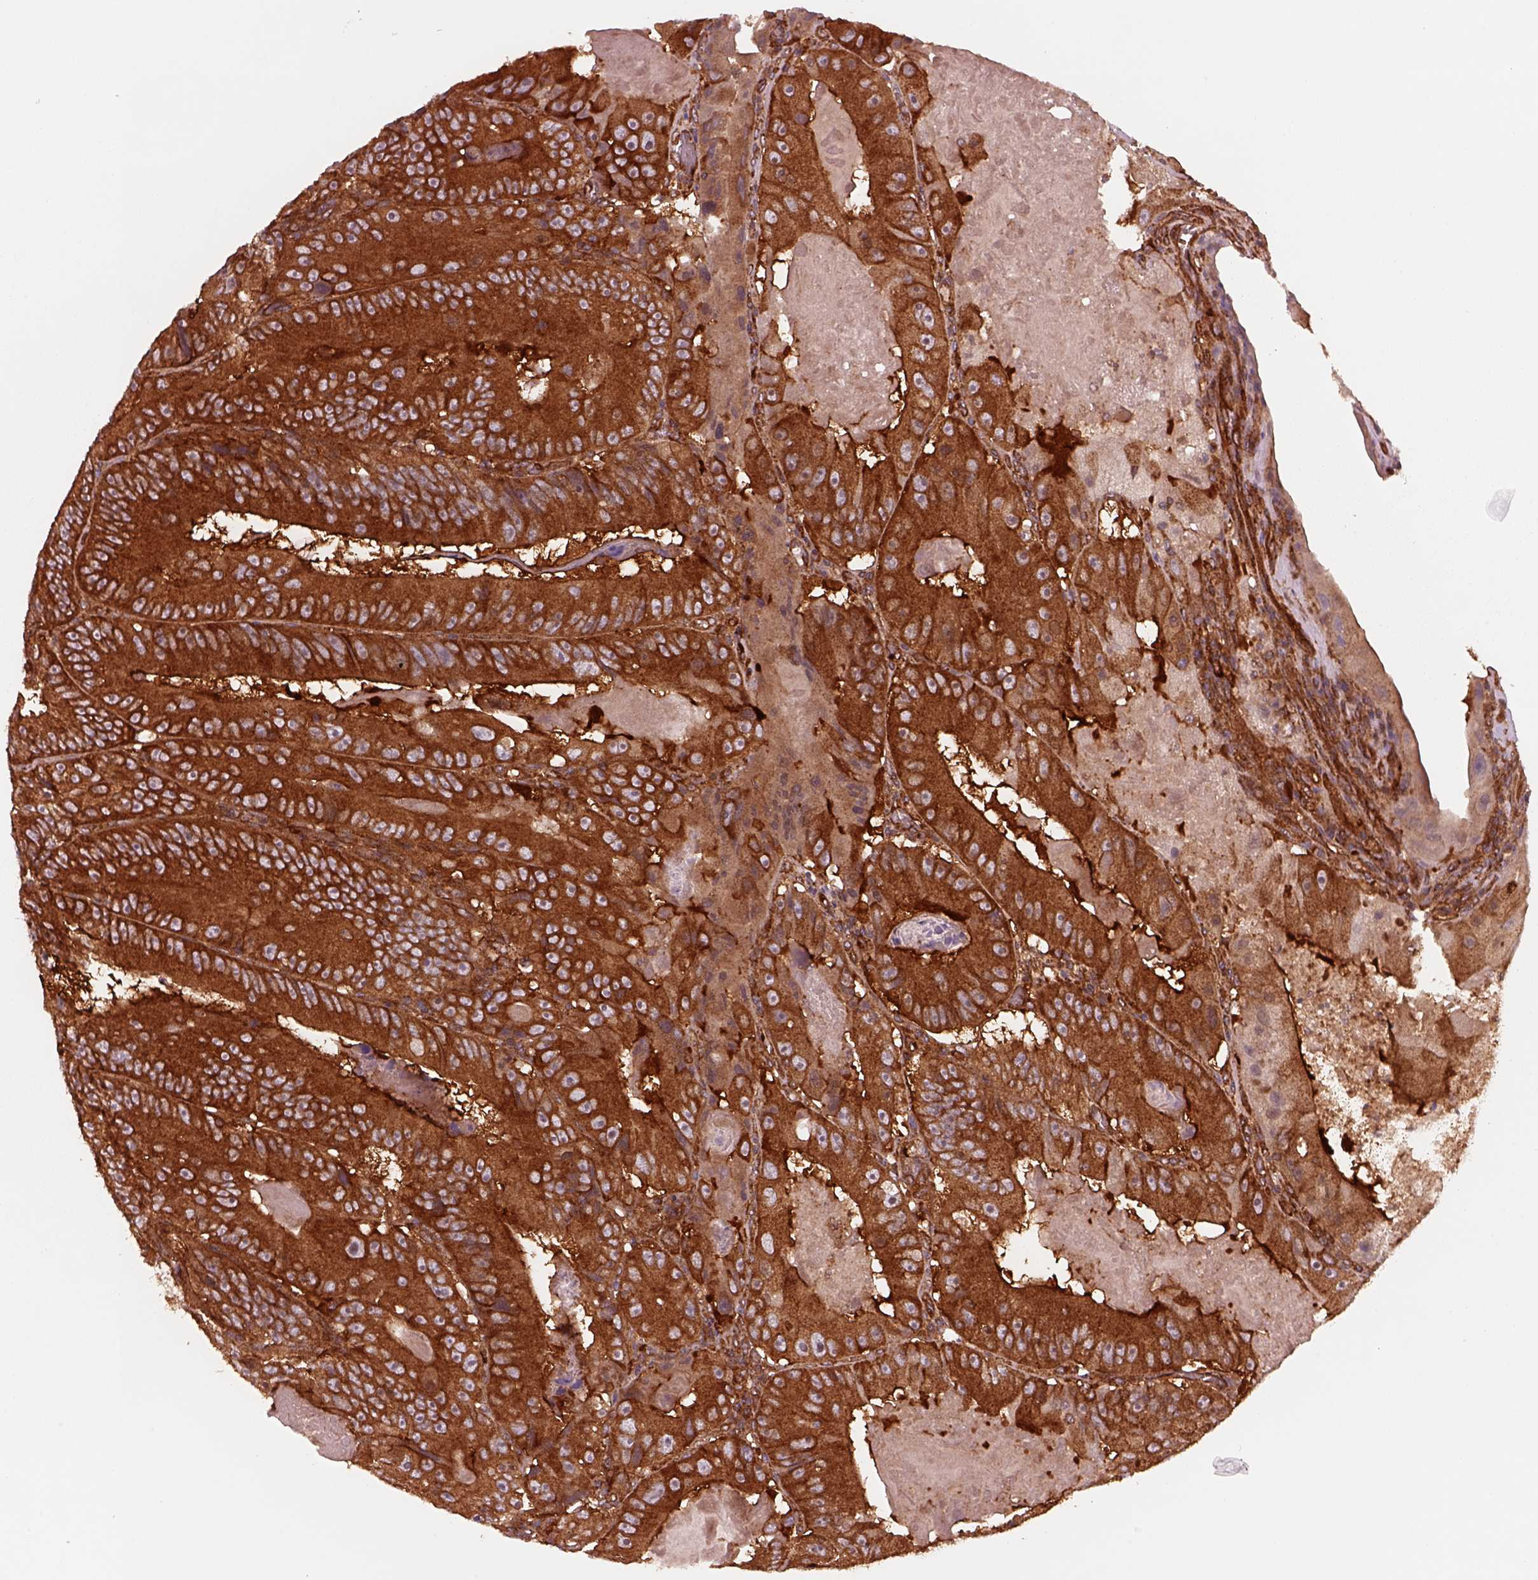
{"staining": {"intensity": "strong", "quantity": ">75%", "location": "cytoplasmic/membranous"}, "tissue": "colorectal cancer", "cell_type": "Tumor cells", "image_type": "cancer", "snomed": [{"axis": "morphology", "description": "Adenocarcinoma, NOS"}, {"axis": "topography", "description": "Colon"}], "caption": "This image reveals immunohistochemistry (IHC) staining of adenocarcinoma (colorectal), with high strong cytoplasmic/membranous positivity in approximately >75% of tumor cells.", "gene": "WASHC2A", "patient": {"sex": "female", "age": 86}}